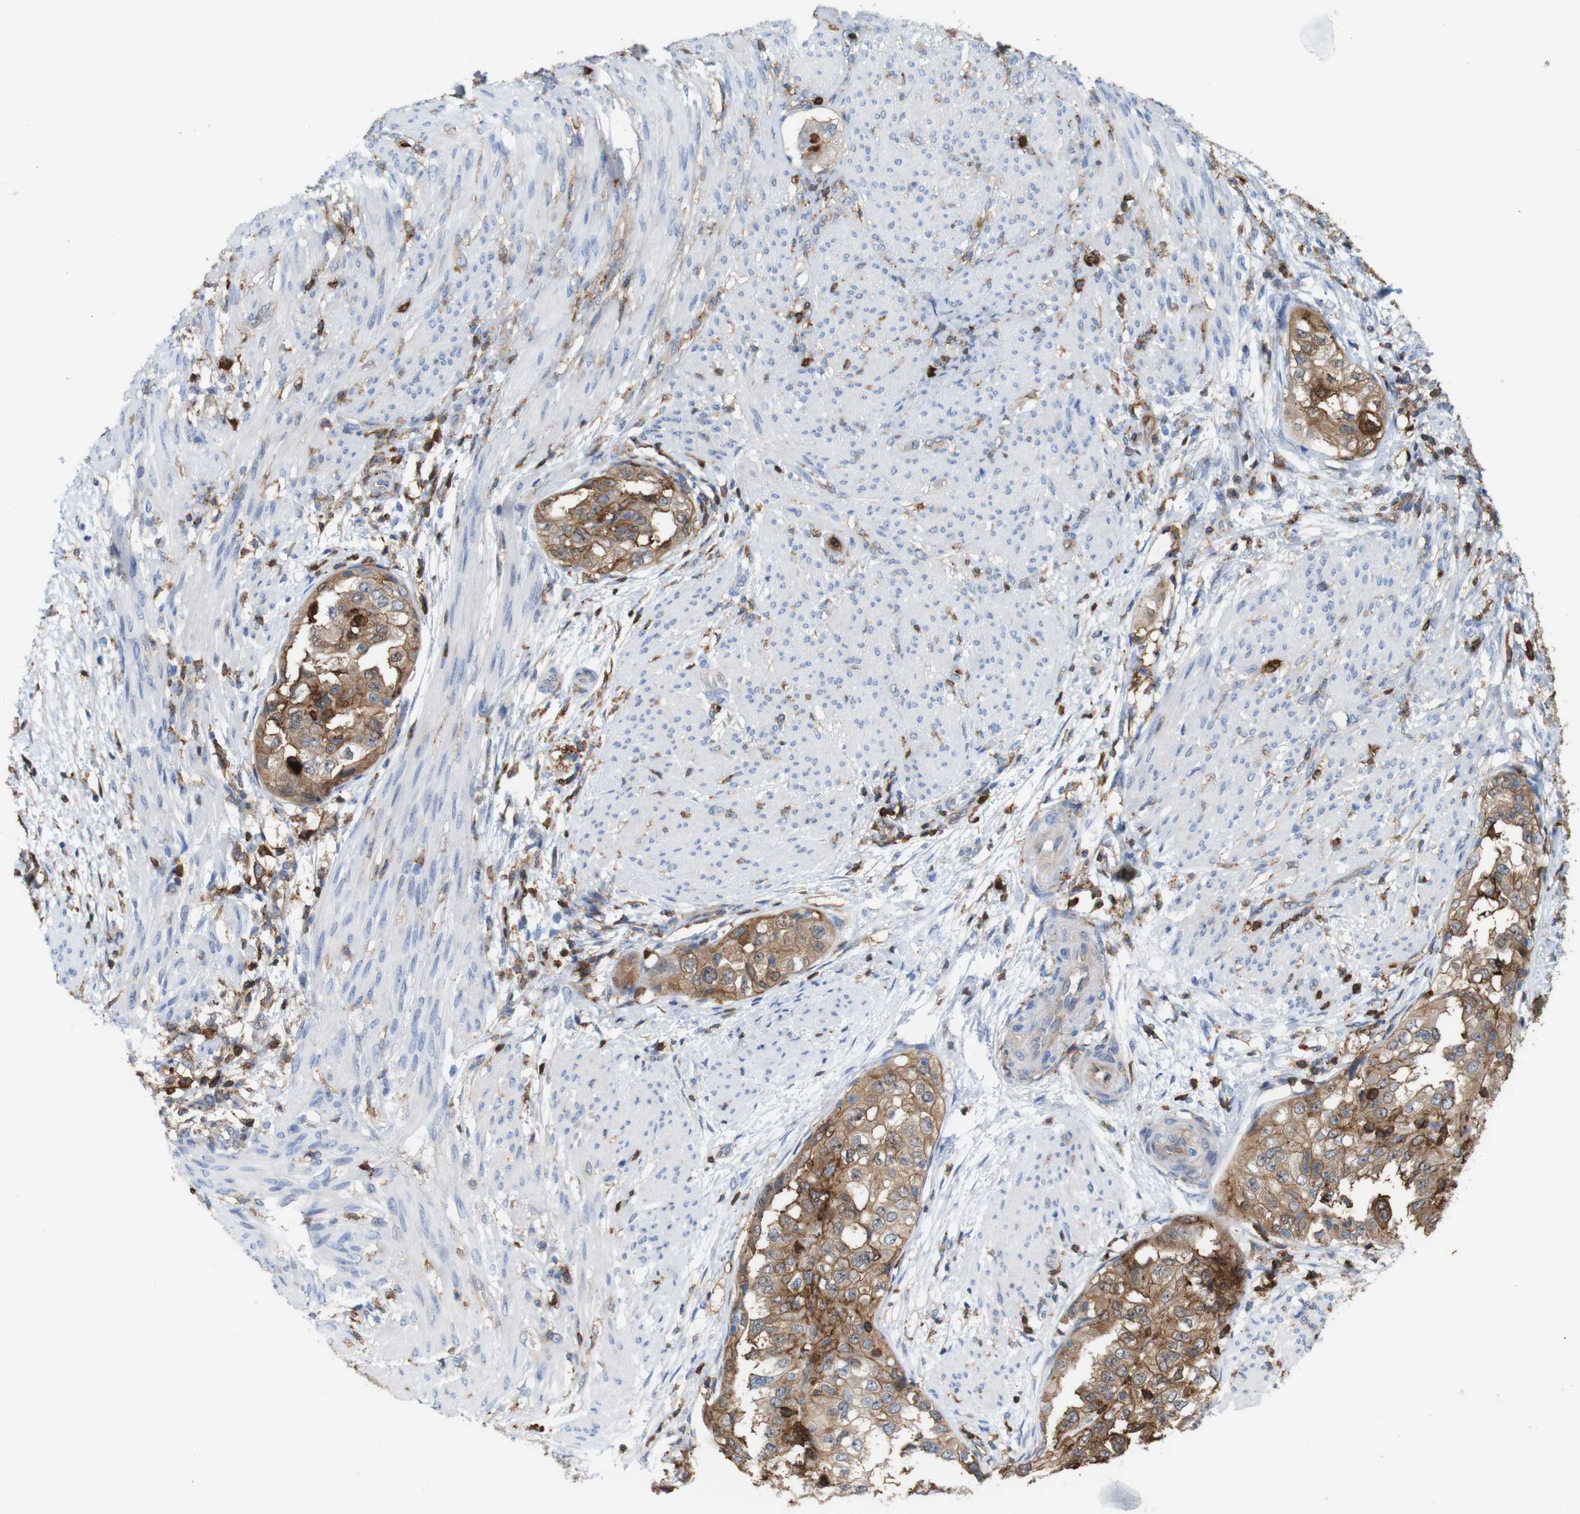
{"staining": {"intensity": "moderate", "quantity": ">75%", "location": "cytoplasmic/membranous"}, "tissue": "endometrial cancer", "cell_type": "Tumor cells", "image_type": "cancer", "snomed": [{"axis": "morphology", "description": "Adenocarcinoma, NOS"}, {"axis": "topography", "description": "Endometrium"}], "caption": "IHC of adenocarcinoma (endometrial) exhibits medium levels of moderate cytoplasmic/membranous positivity in about >75% of tumor cells.", "gene": "ANXA1", "patient": {"sex": "female", "age": 85}}